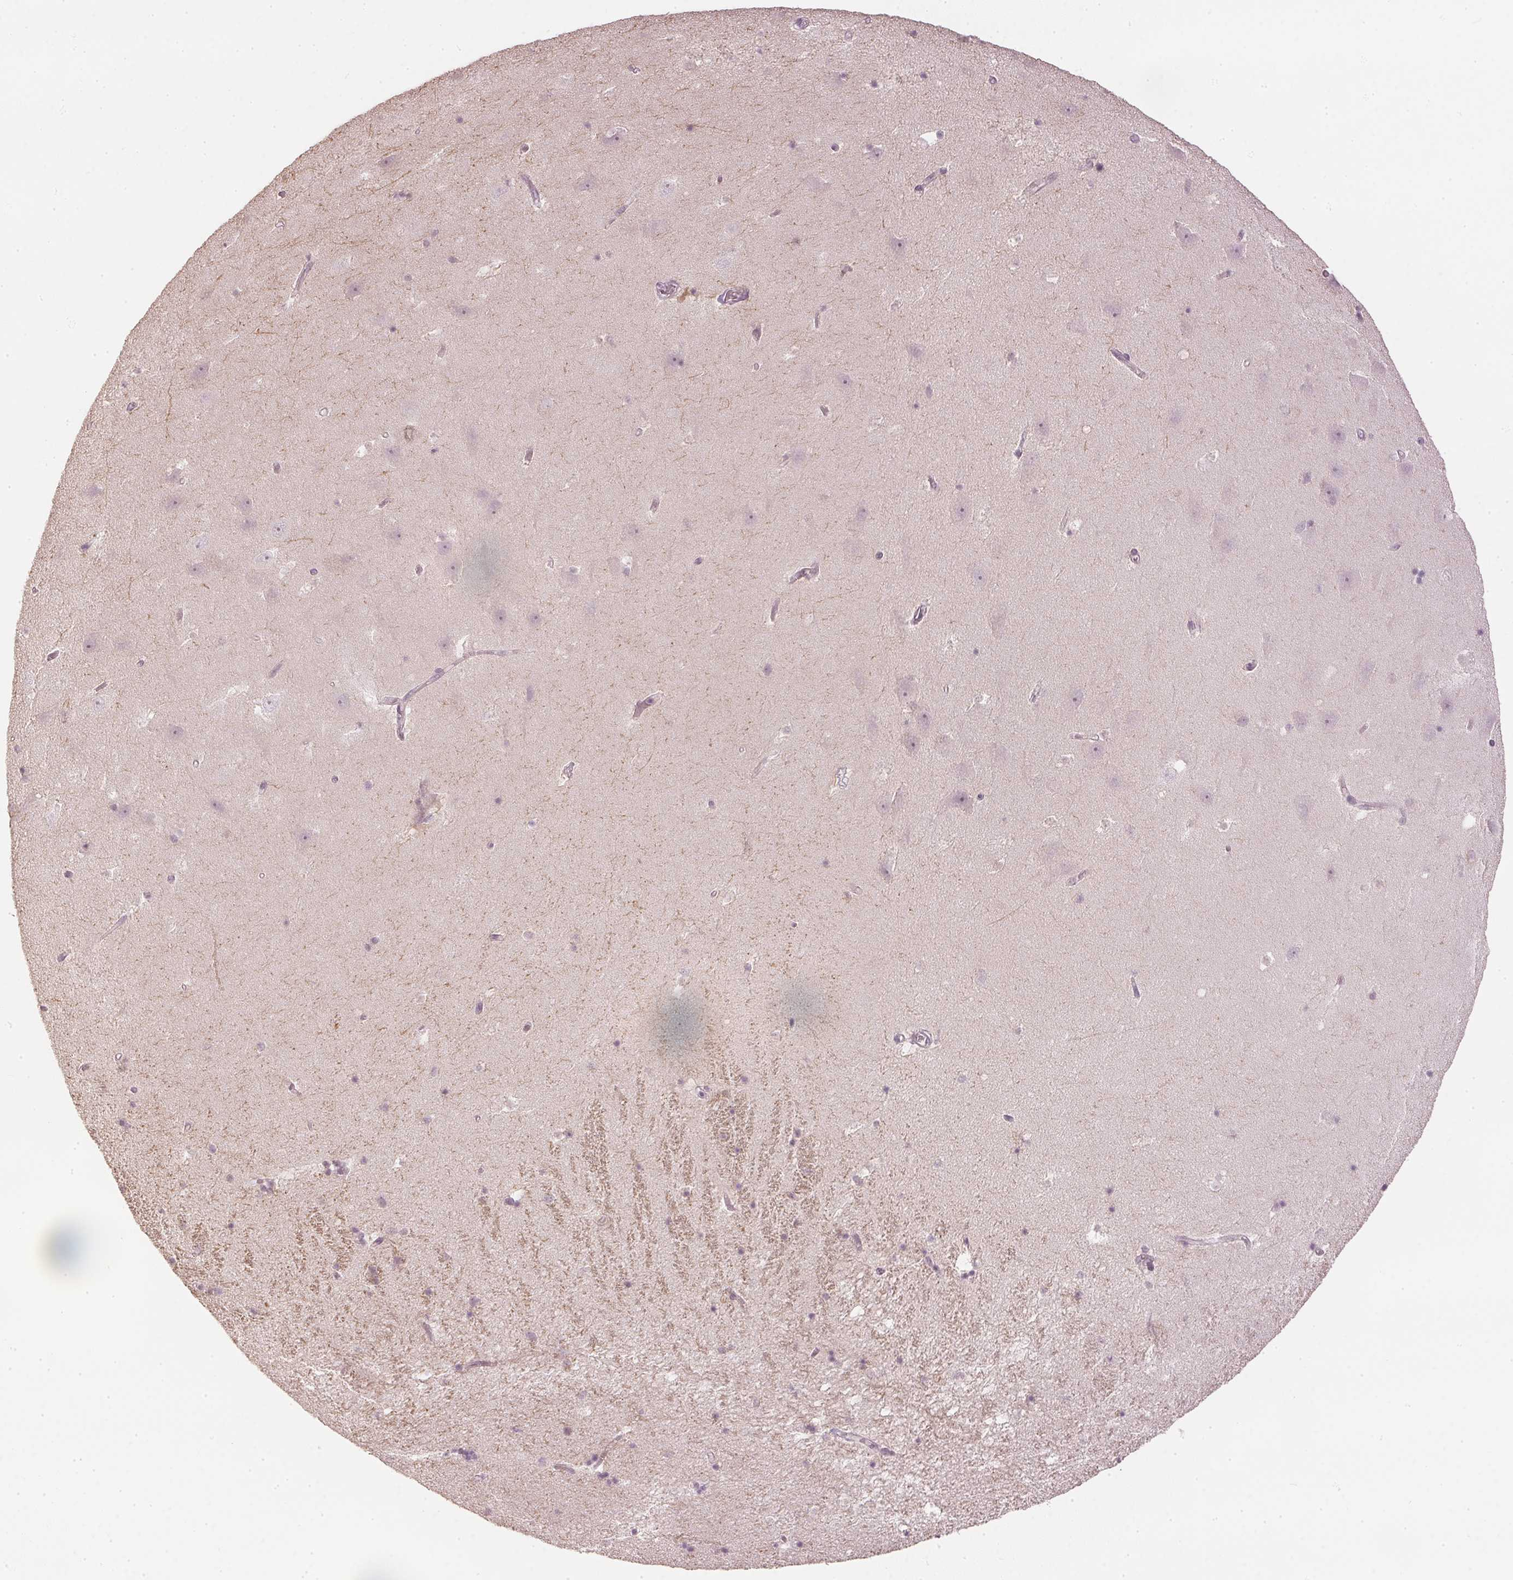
{"staining": {"intensity": "negative", "quantity": "none", "location": "none"}, "tissue": "hippocampus", "cell_type": "Glial cells", "image_type": "normal", "snomed": [{"axis": "morphology", "description": "Normal tissue, NOS"}, {"axis": "topography", "description": "Hippocampus"}], "caption": "Immunohistochemistry (IHC) micrograph of unremarkable hippocampus stained for a protein (brown), which displays no positivity in glial cells.", "gene": "ENSG00000267001", "patient": {"sex": "male", "age": 58}}